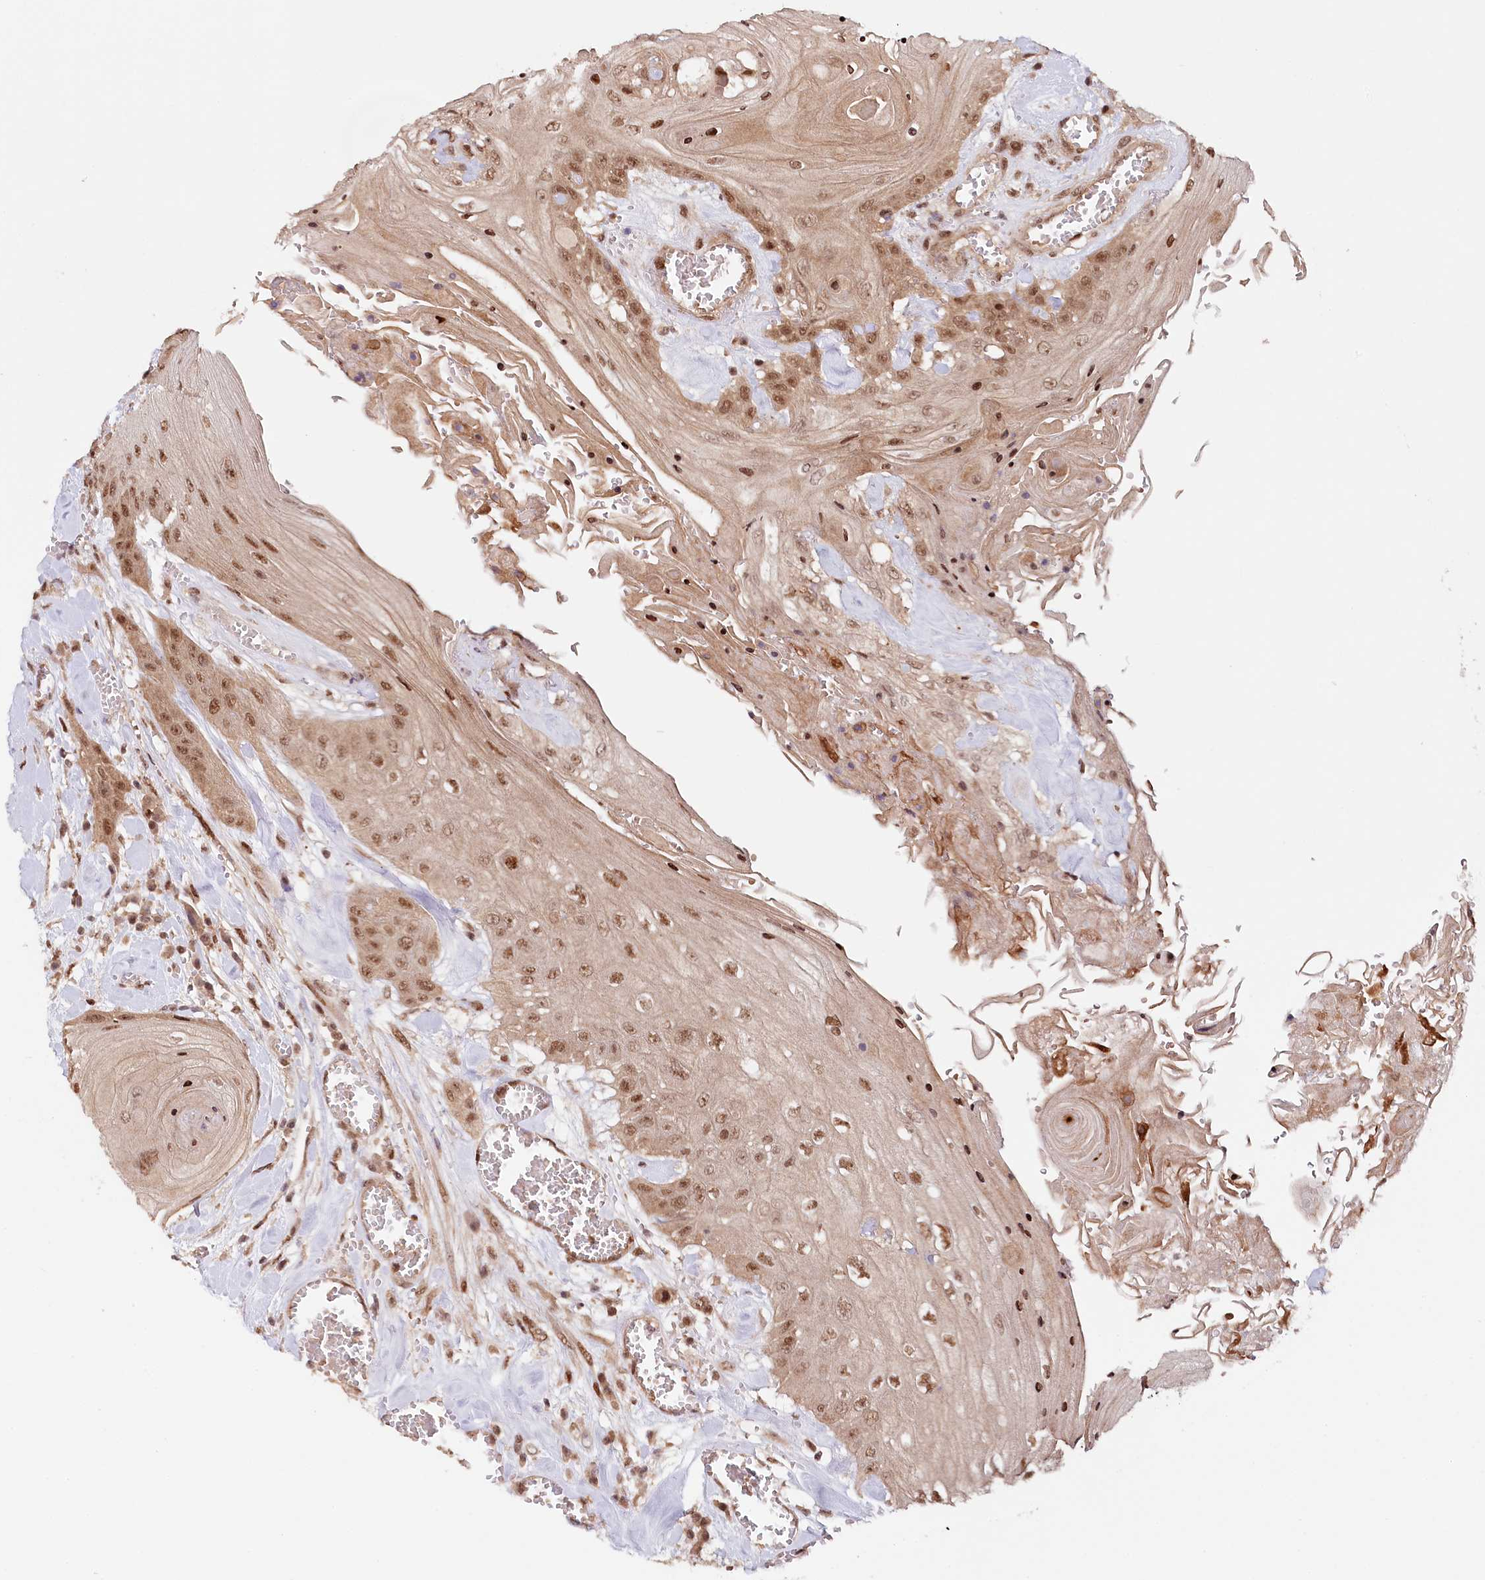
{"staining": {"intensity": "moderate", "quantity": ">75%", "location": "cytoplasmic/membranous,nuclear"}, "tissue": "head and neck cancer", "cell_type": "Tumor cells", "image_type": "cancer", "snomed": [{"axis": "morphology", "description": "Squamous cell carcinoma, NOS"}, {"axis": "topography", "description": "Head-Neck"}], "caption": "IHC histopathology image of neoplastic tissue: human head and neck cancer stained using immunohistochemistry (IHC) reveals medium levels of moderate protein expression localized specifically in the cytoplasmic/membranous and nuclear of tumor cells, appearing as a cytoplasmic/membranous and nuclear brown color.", "gene": "CCDC65", "patient": {"sex": "female", "age": 43}}